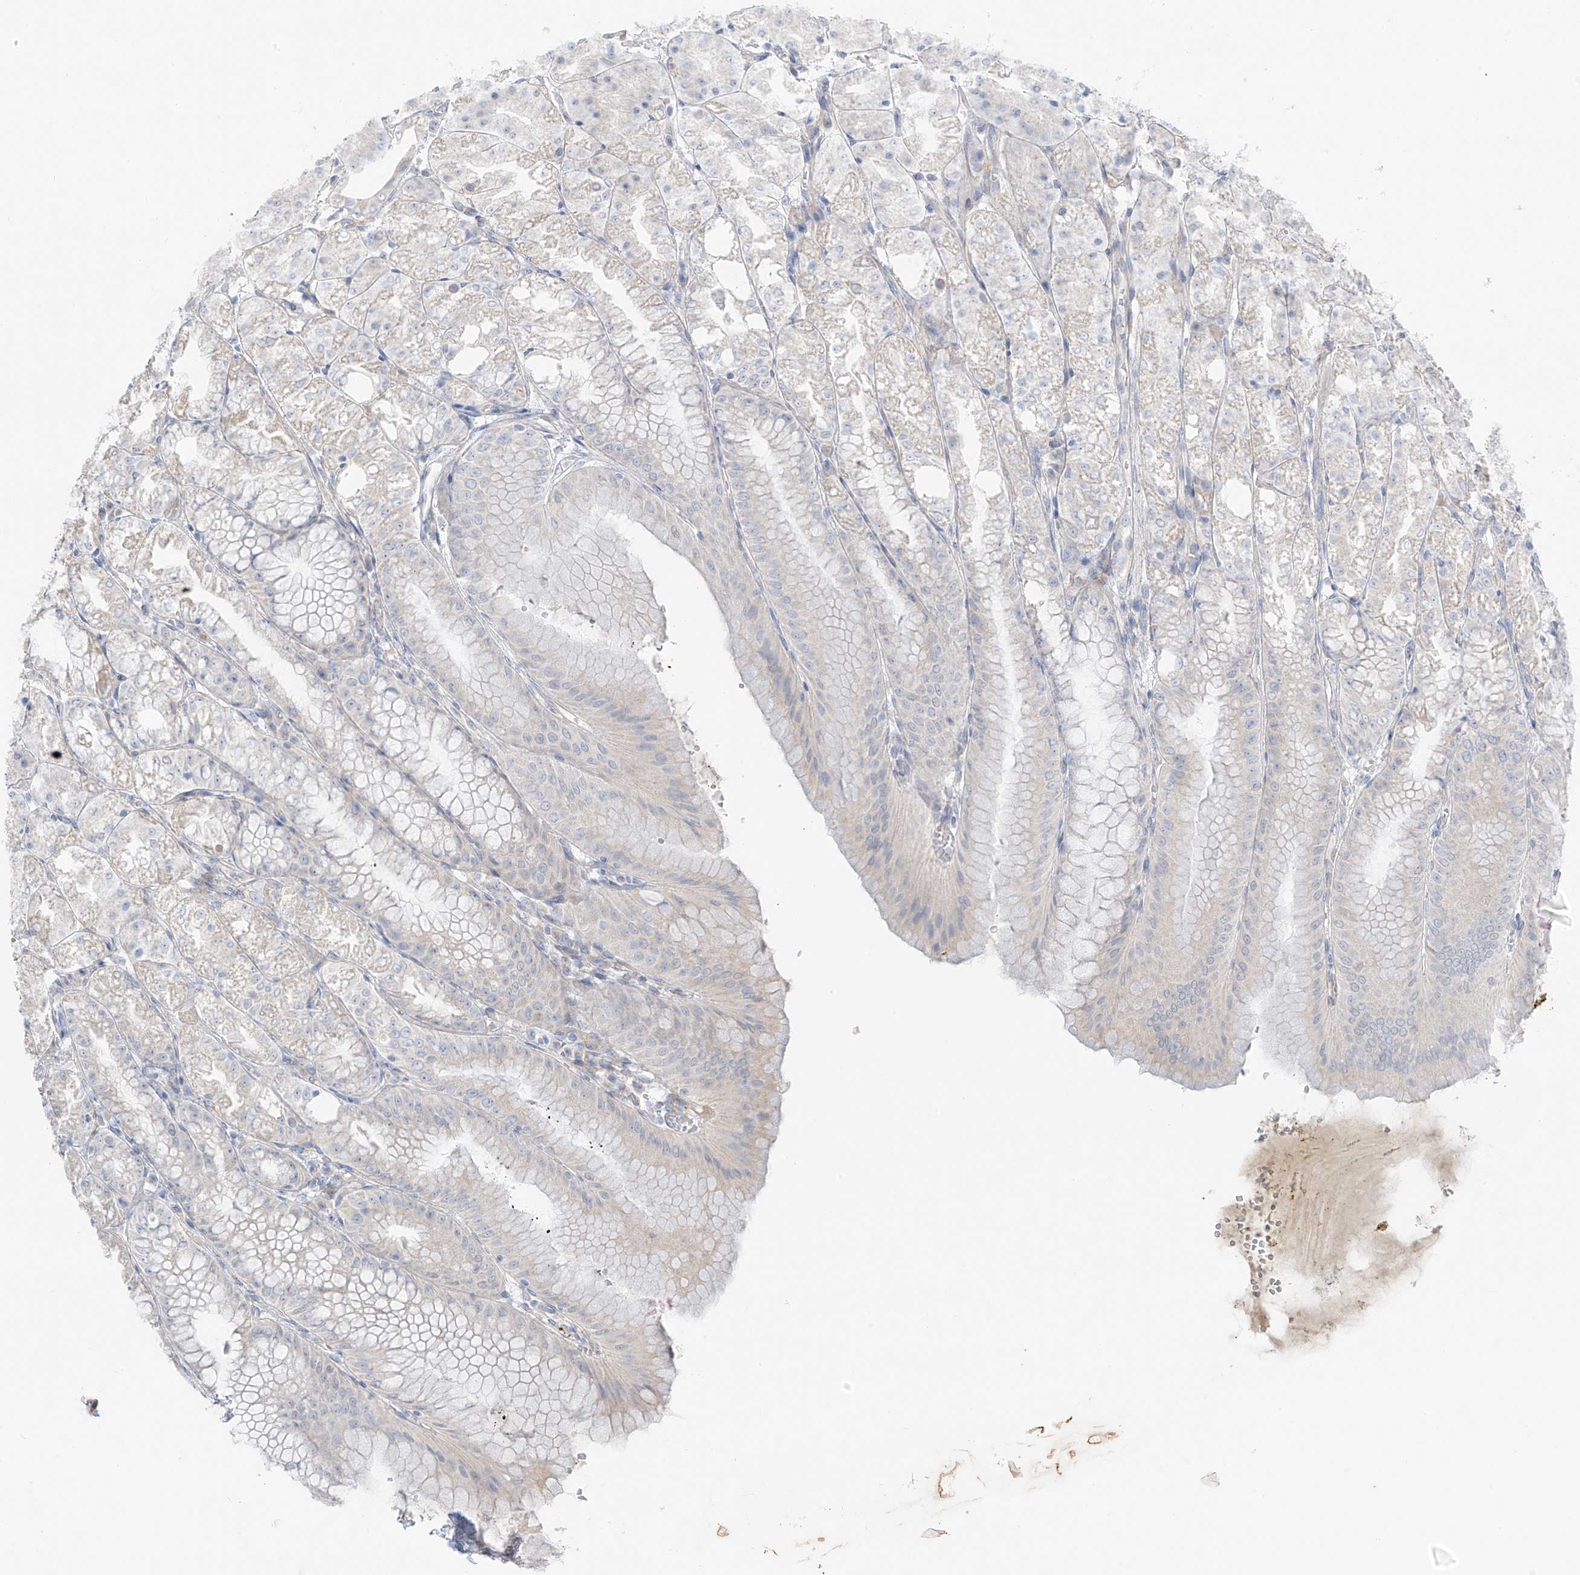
{"staining": {"intensity": "weak", "quantity": "25%-75%", "location": "cytoplasmic/membranous"}, "tissue": "stomach", "cell_type": "Glandular cells", "image_type": "normal", "snomed": [{"axis": "morphology", "description": "Normal tissue, NOS"}, {"axis": "topography", "description": "Stomach, lower"}], "caption": "This micrograph reveals immunohistochemistry (IHC) staining of benign stomach, with low weak cytoplasmic/membranous expression in approximately 25%-75% of glandular cells.", "gene": "NALCN", "patient": {"sex": "male", "age": 71}}